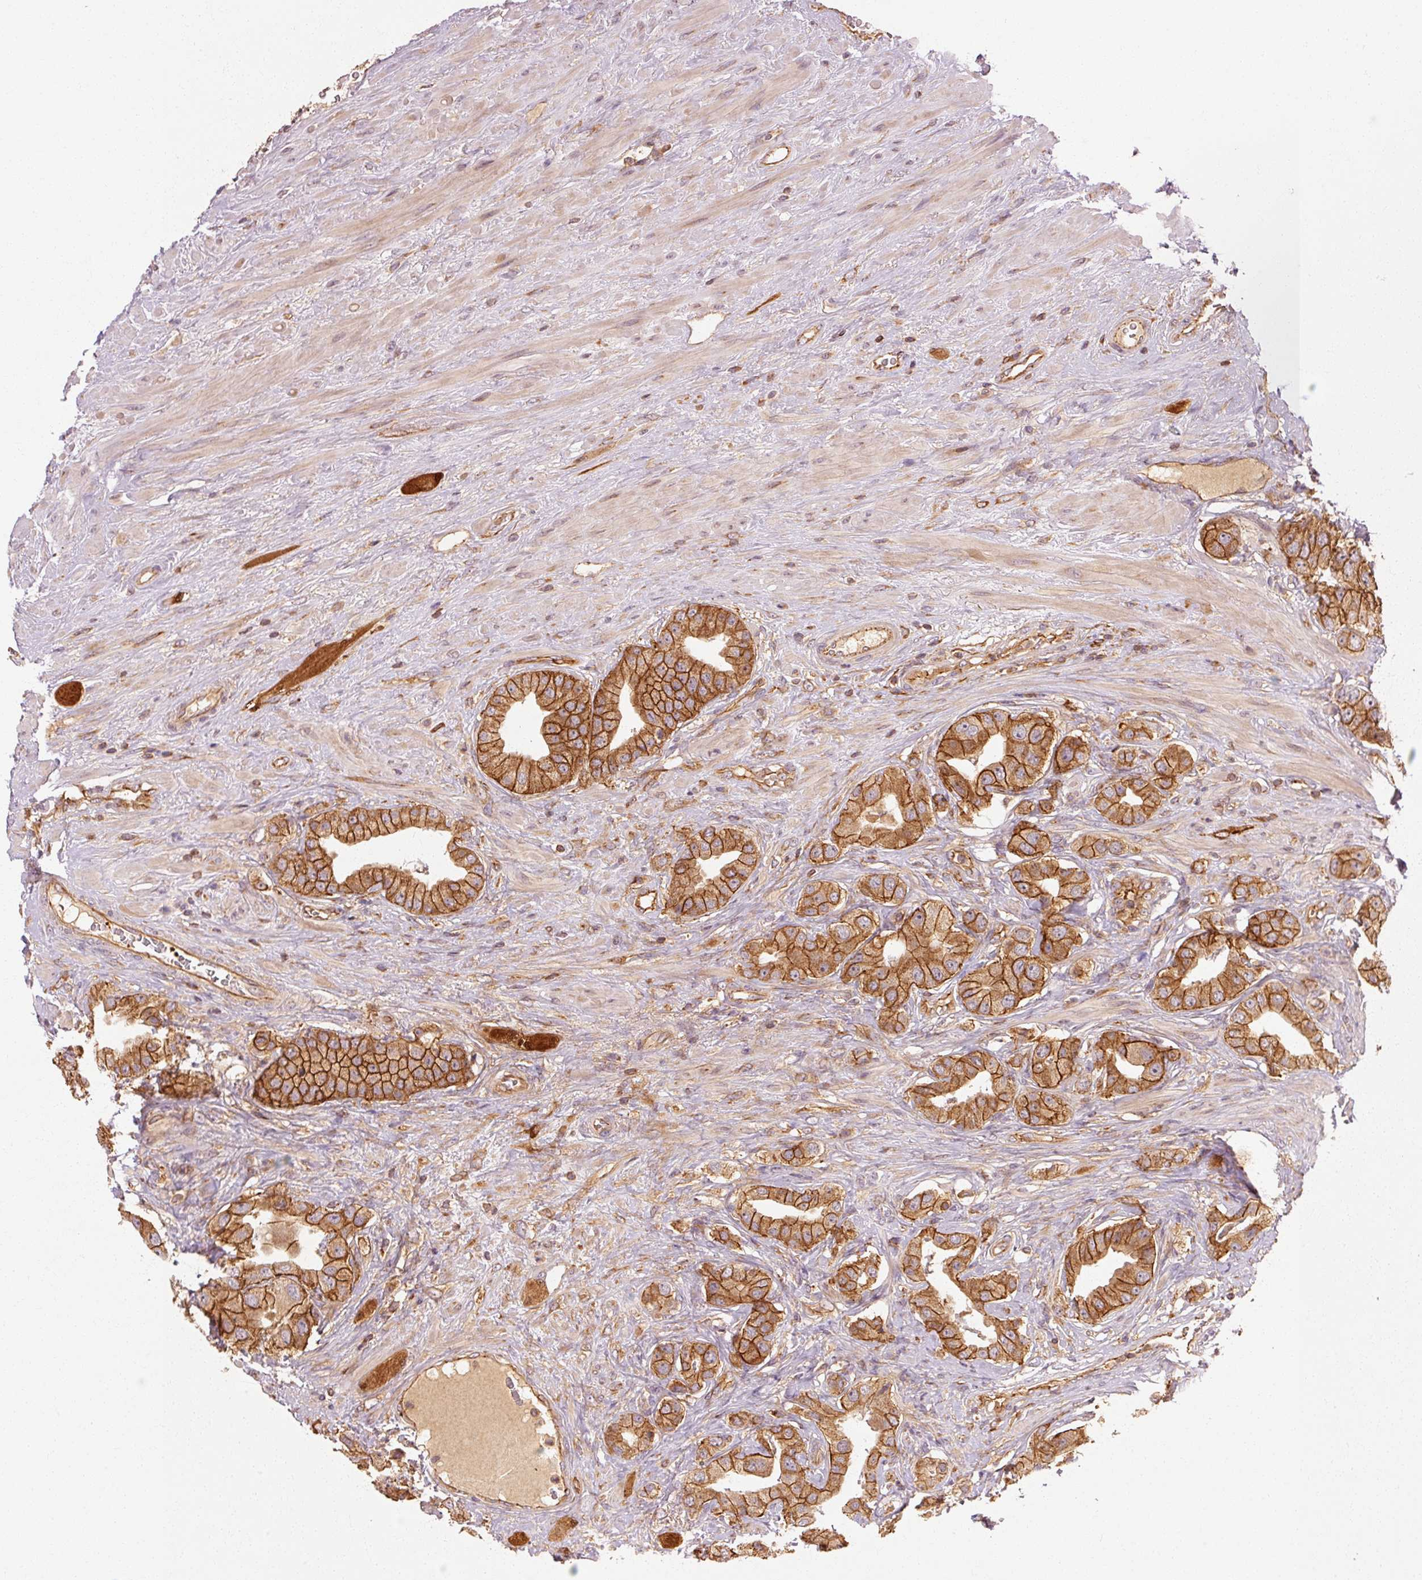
{"staining": {"intensity": "strong", "quantity": ">75%", "location": "cytoplasmic/membranous"}, "tissue": "prostate cancer", "cell_type": "Tumor cells", "image_type": "cancer", "snomed": [{"axis": "morphology", "description": "Adenocarcinoma, High grade"}, {"axis": "topography", "description": "Prostate"}], "caption": "Prostate cancer (high-grade adenocarcinoma) stained with a protein marker demonstrates strong staining in tumor cells.", "gene": "CTNNA1", "patient": {"sex": "male", "age": 63}}